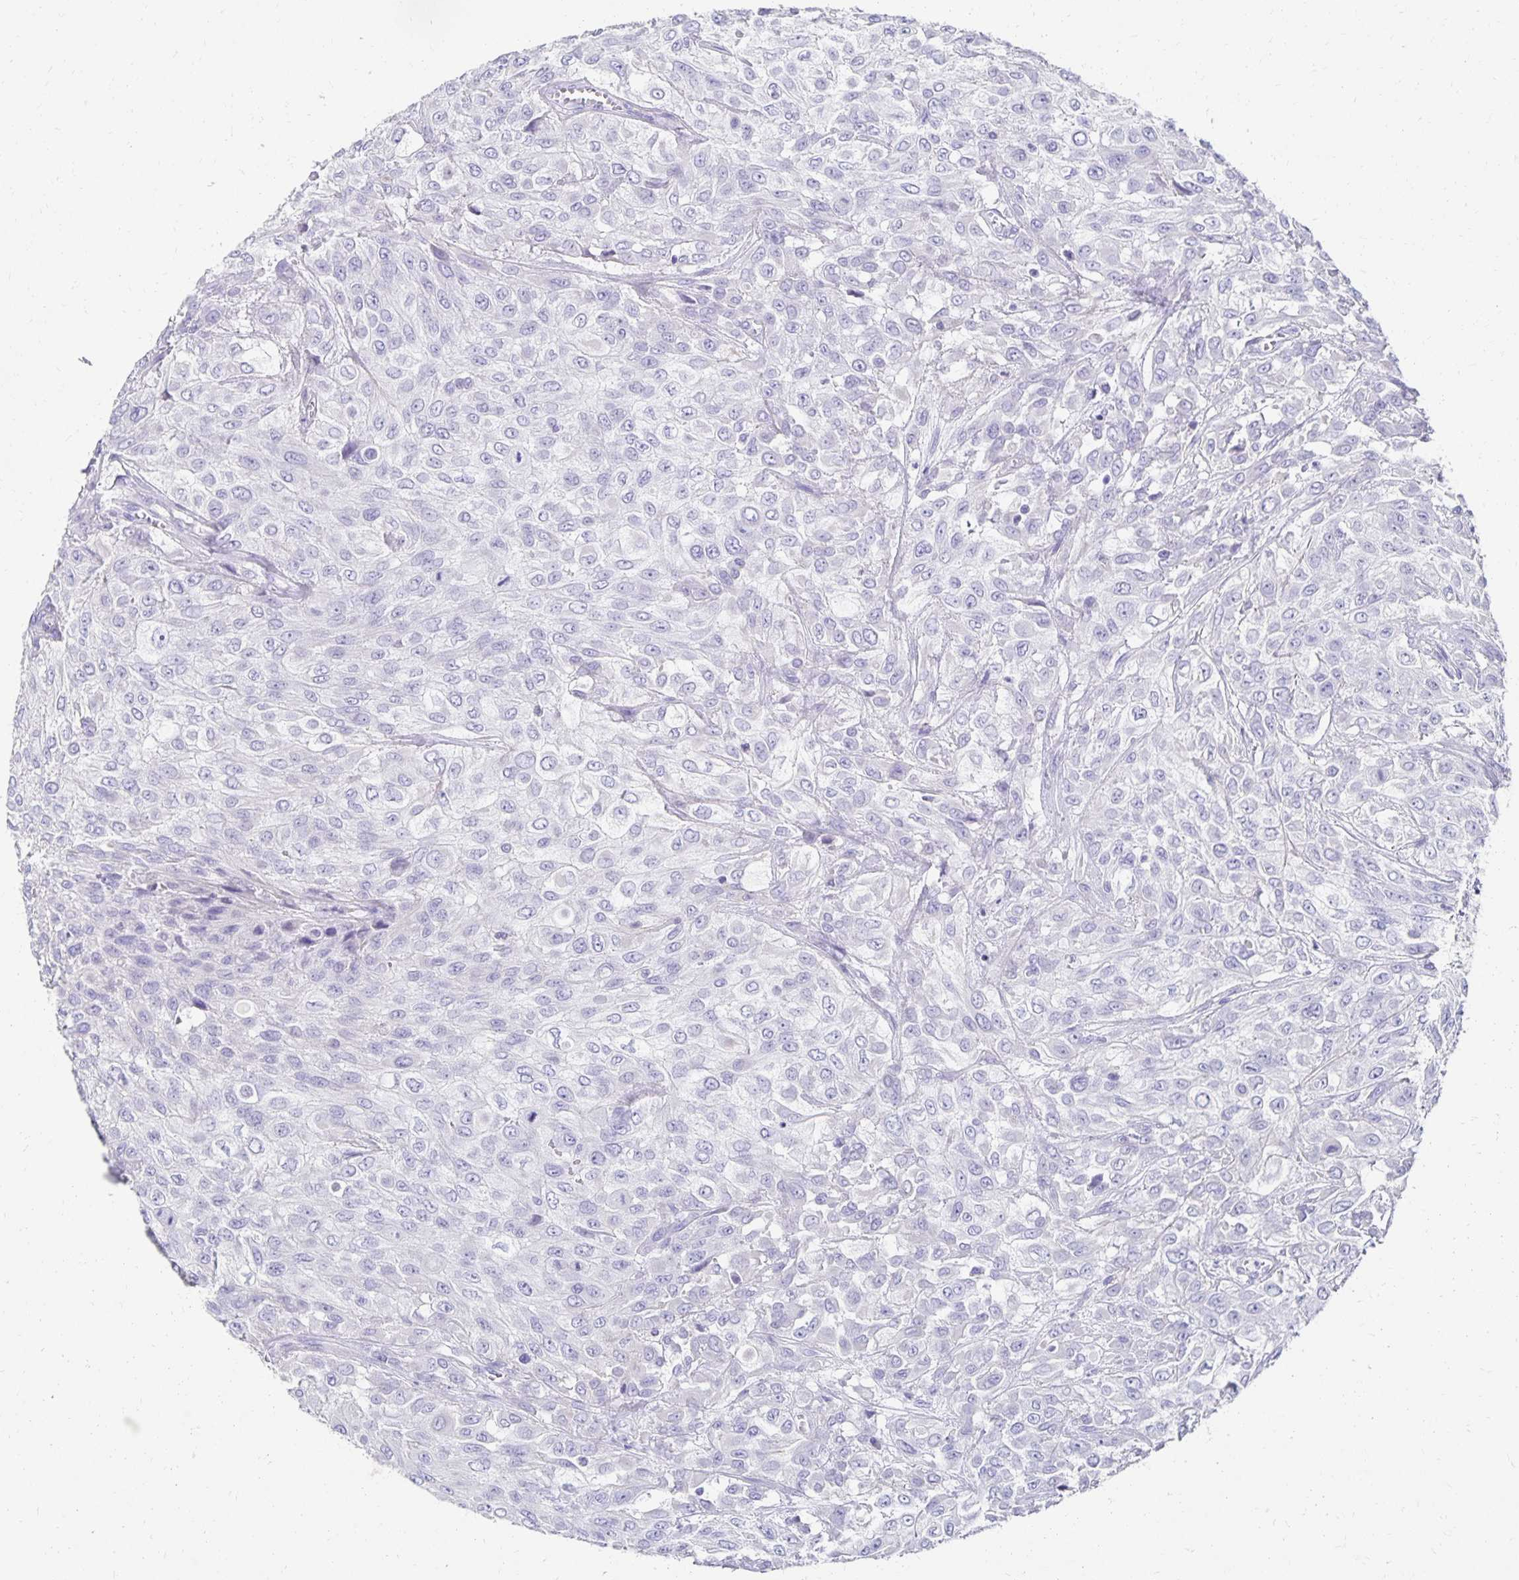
{"staining": {"intensity": "negative", "quantity": "none", "location": "none"}, "tissue": "urothelial cancer", "cell_type": "Tumor cells", "image_type": "cancer", "snomed": [{"axis": "morphology", "description": "Urothelial carcinoma, High grade"}, {"axis": "topography", "description": "Urinary bladder"}], "caption": "The histopathology image displays no staining of tumor cells in high-grade urothelial carcinoma. (DAB (3,3'-diaminobenzidine) immunohistochemistry, high magnification).", "gene": "DYNLT4", "patient": {"sex": "male", "age": 57}}